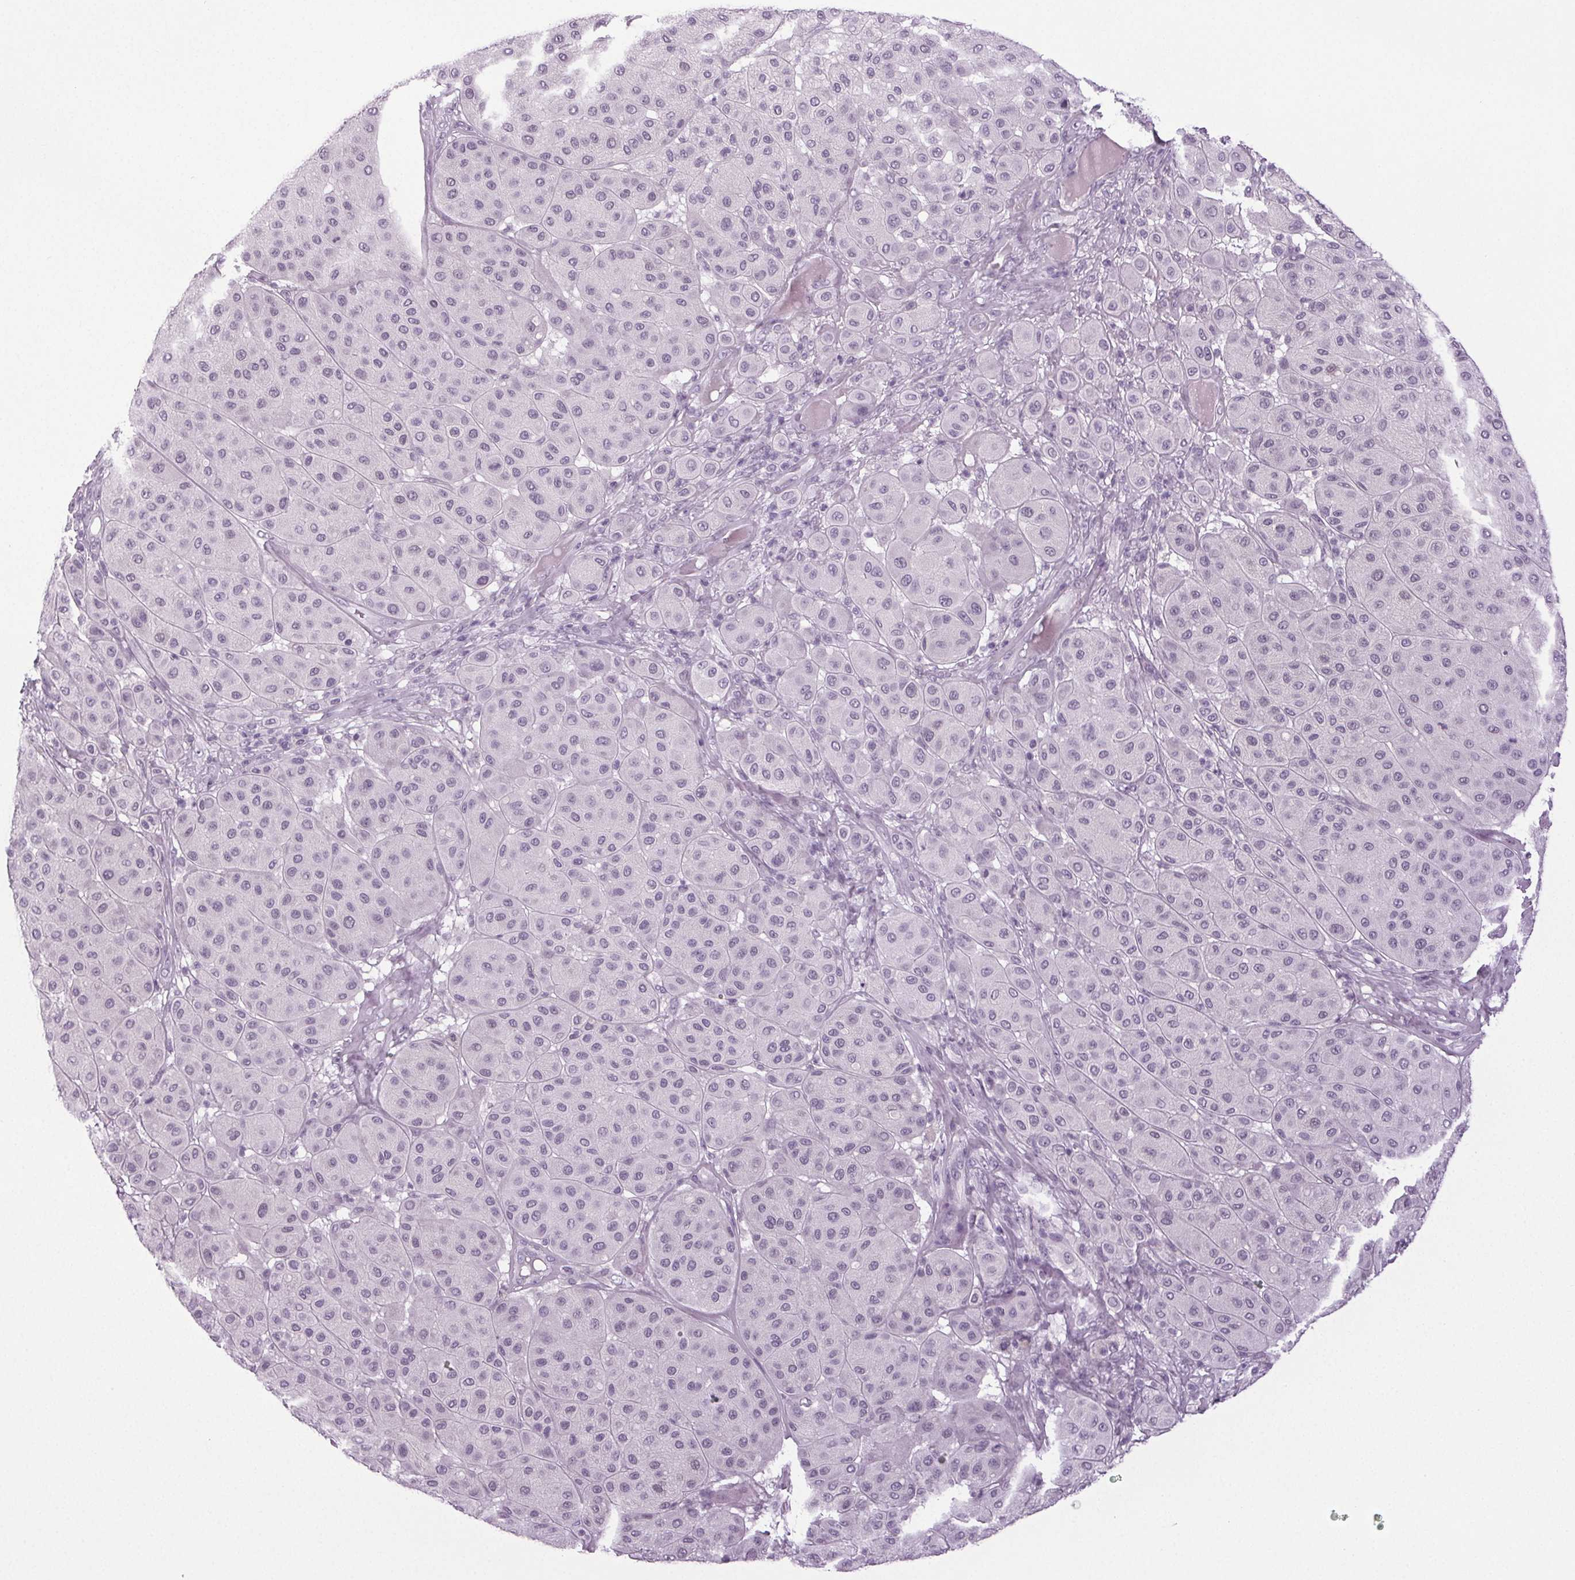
{"staining": {"intensity": "negative", "quantity": "none", "location": "none"}, "tissue": "melanoma", "cell_type": "Tumor cells", "image_type": "cancer", "snomed": [{"axis": "morphology", "description": "Malignant melanoma, Metastatic site"}, {"axis": "topography", "description": "Smooth muscle"}], "caption": "This is an IHC micrograph of malignant melanoma (metastatic site). There is no staining in tumor cells.", "gene": "IGF2BP1", "patient": {"sex": "male", "age": 41}}